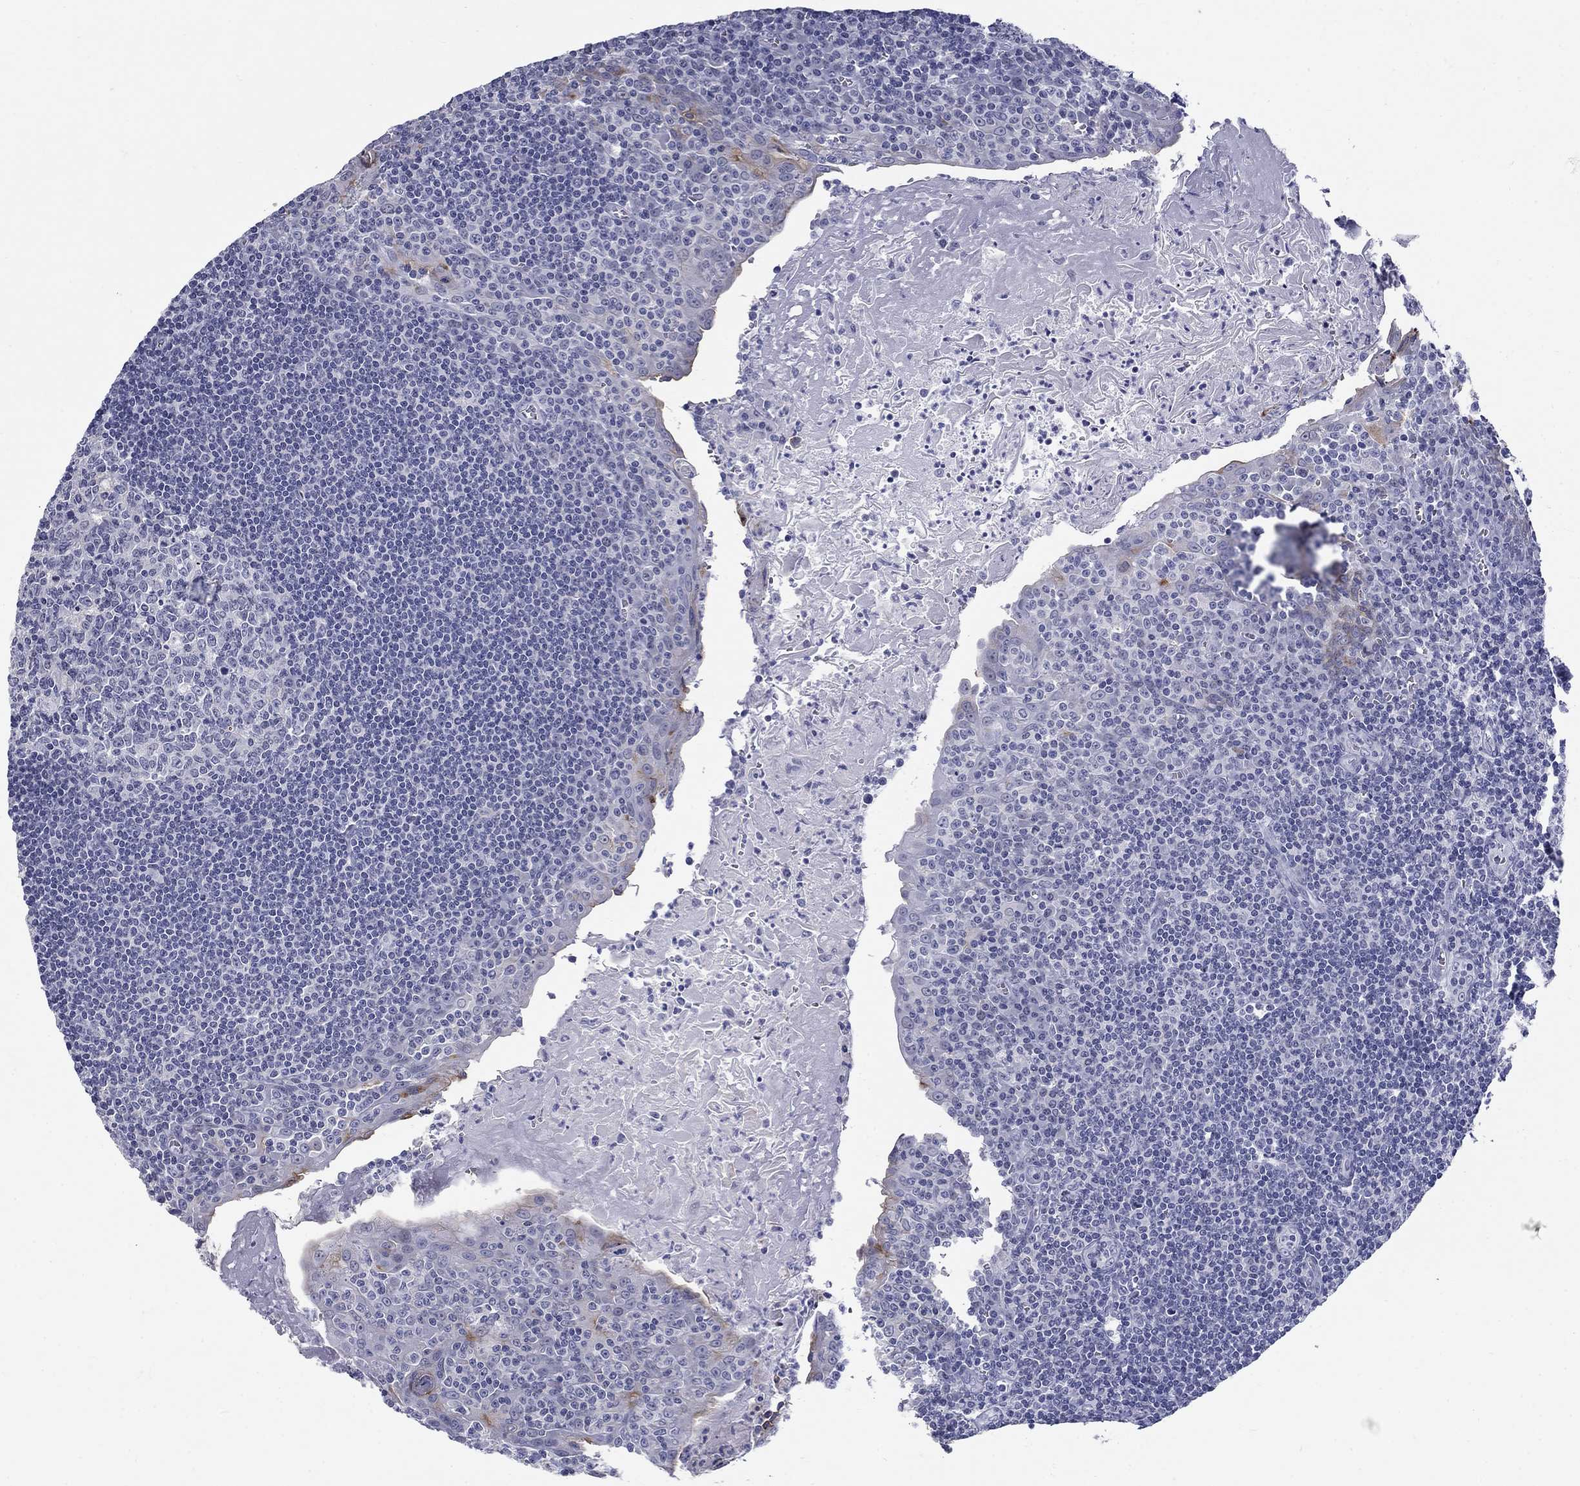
{"staining": {"intensity": "negative", "quantity": "none", "location": "none"}, "tissue": "tonsil", "cell_type": "Germinal center cells", "image_type": "normal", "snomed": [{"axis": "morphology", "description": "Normal tissue, NOS"}, {"axis": "morphology", "description": "Inflammation, NOS"}, {"axis": "topography", "description": "Tonsil"}], "caption": "IHC micrograph of normal tonsil stained for a protein (brown), which displays no expression in germinal center cells.", "gene": "C4orf19", "patient": {"sex": "female", "age": 31}}